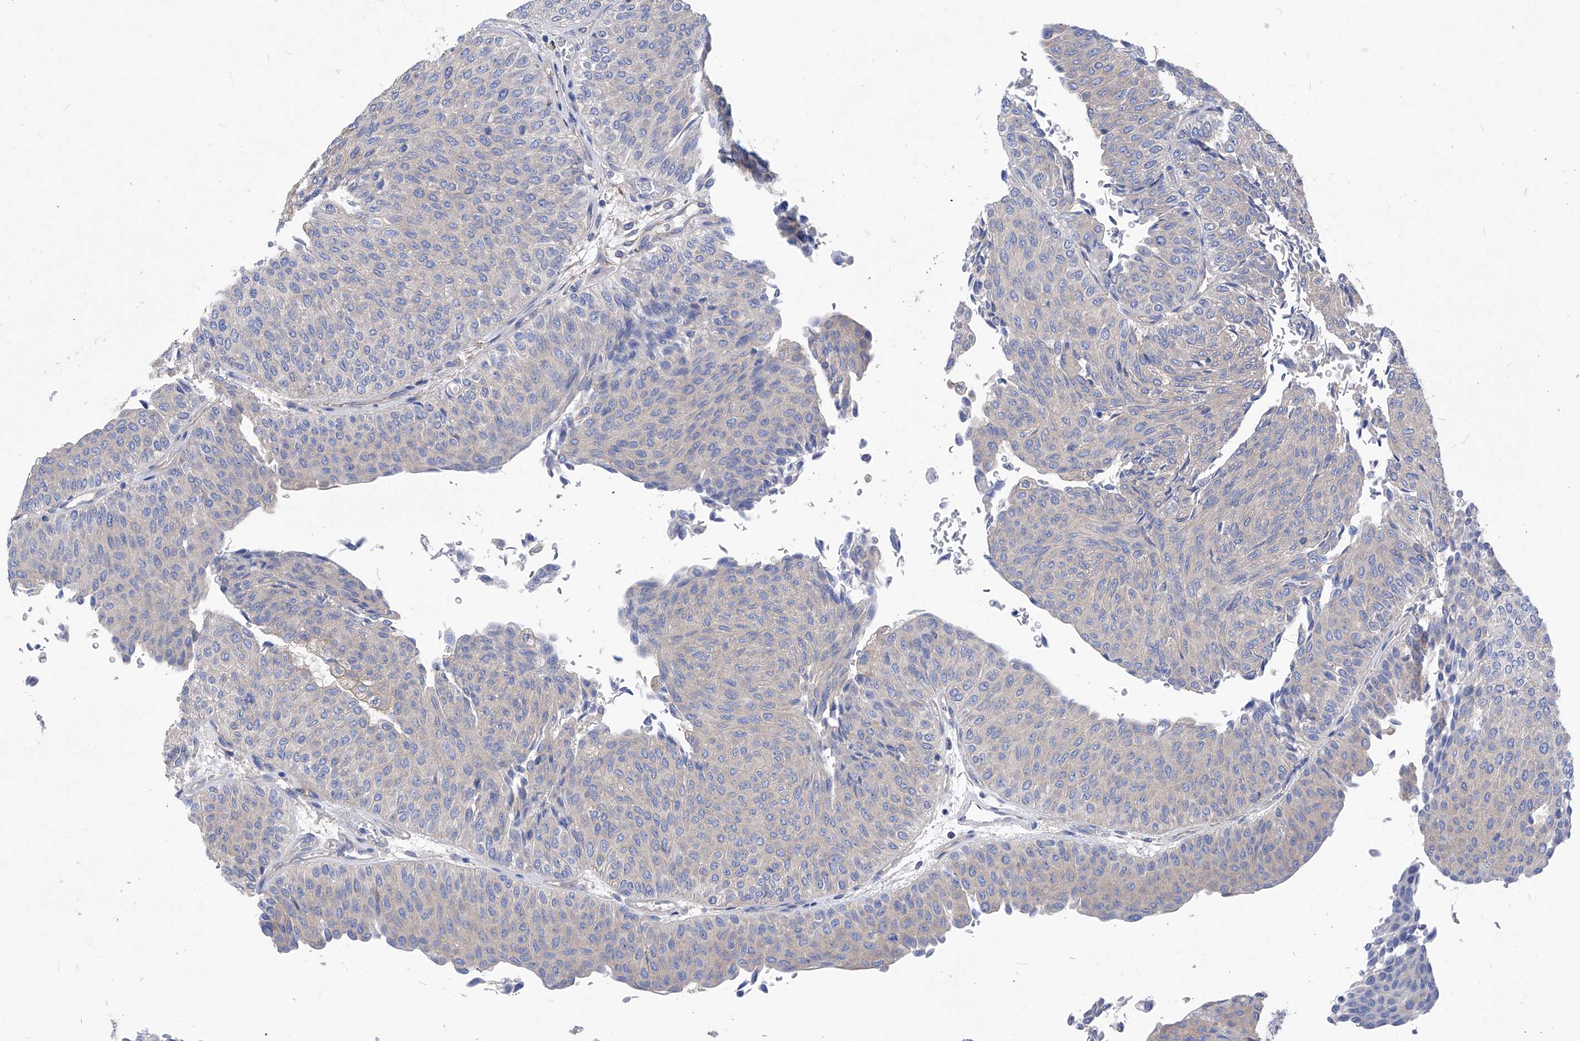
{"staining": {"intensity": "negative", "quantity": "none", "location": "none"}, "tissue": "urothelial cancer", "cell_type": "Tumor cells", "image_type": "cancer", "snomed": [{"axis": "morphology", "description": "Urothelial carcinoma, Low grade"}, {"axis": "topography", "description": "Urinary bladder"}], "caption": "High magnification brightfield microscopy of low-grade urothelial carcinoma stained with DAB (brown) and counterstained with hematoxylin (blue): tumor cells show no significant staining.", "gene": "XPNPEP1", "patient": {"sex": "male", "age": 78}}